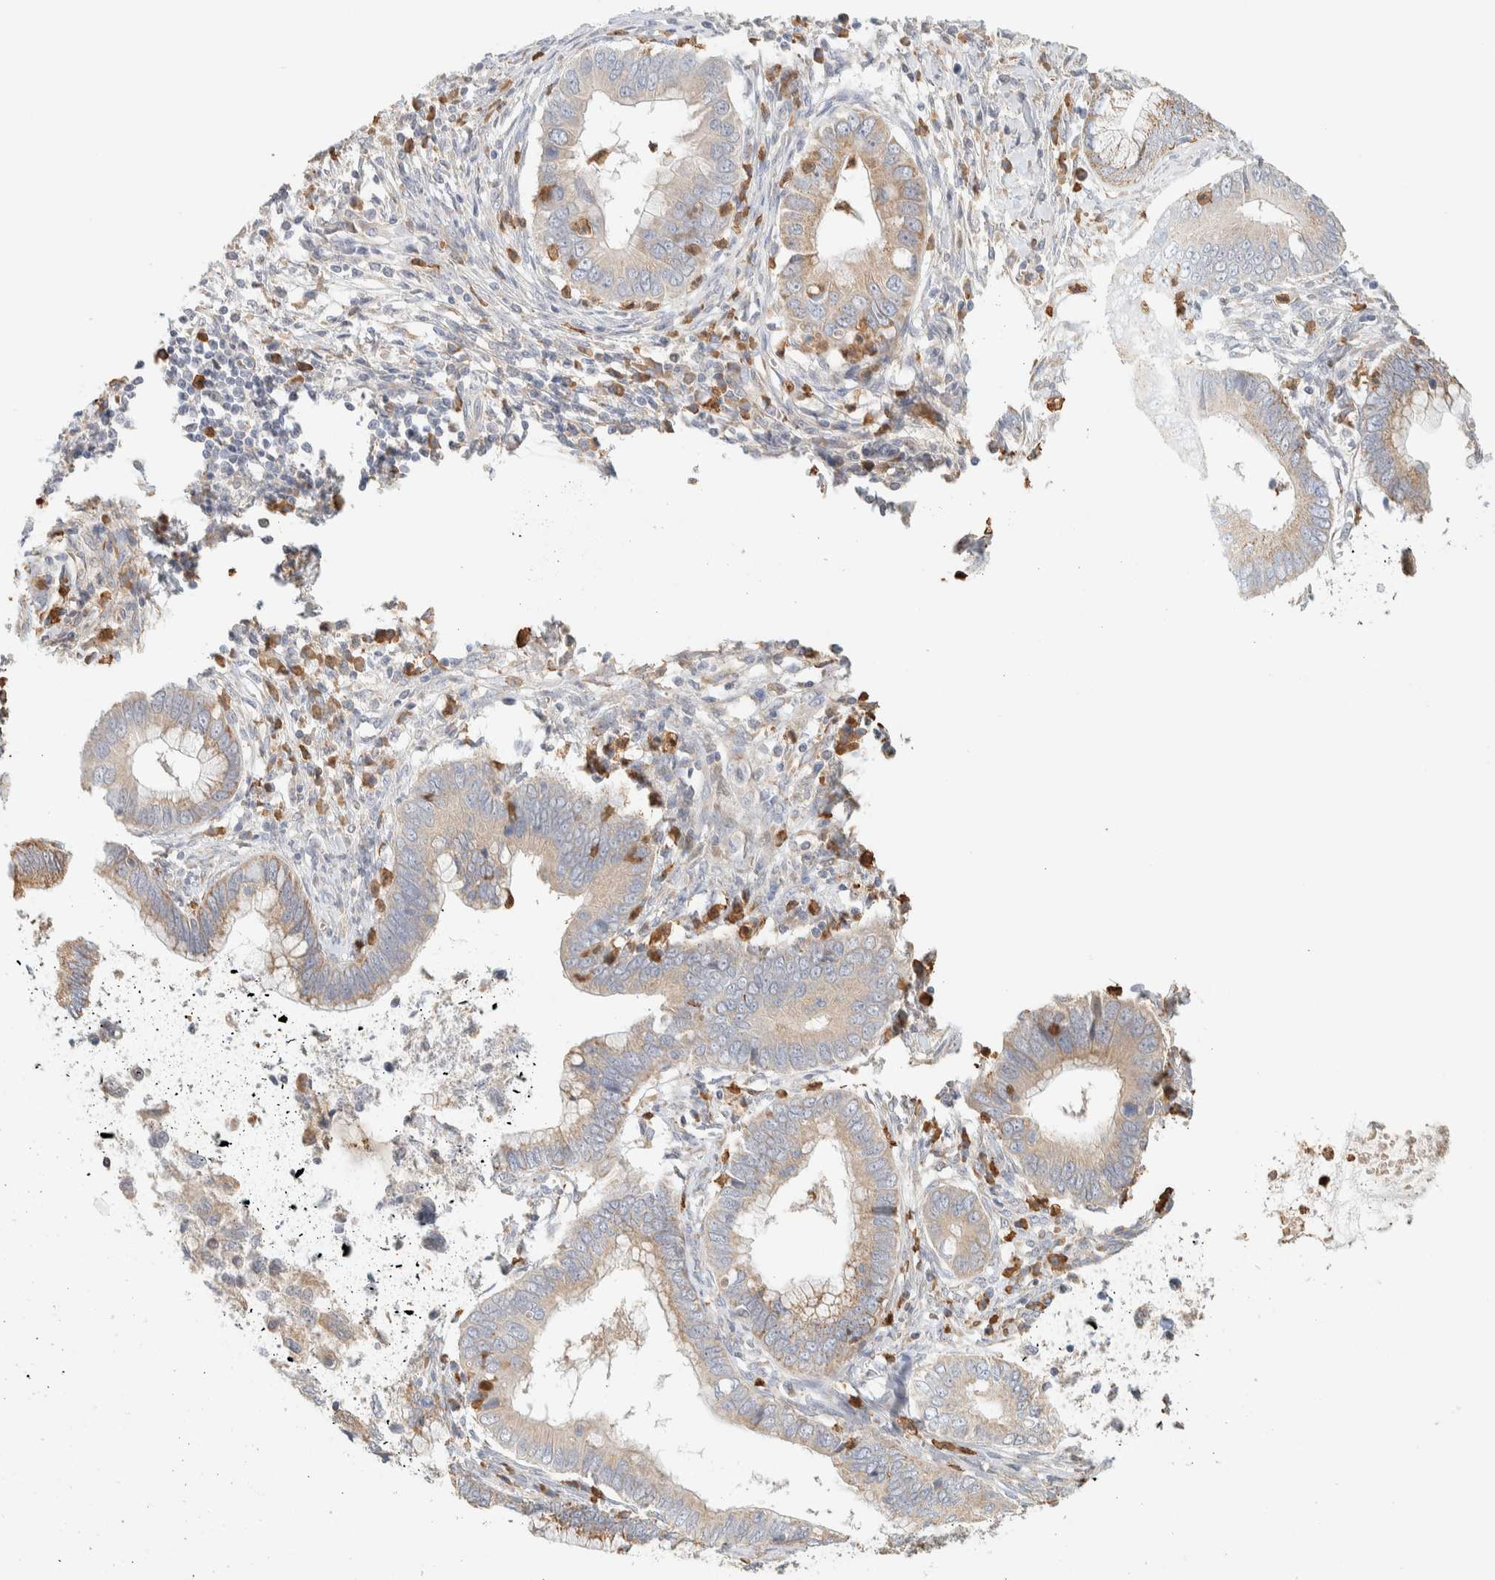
{"staining": {"intensity": "weak", "quantity": ">75%", "location": "cytoplasmic/membranous"}, "tissue": "cervical cancer", "cell_type": "Tumor cells", "image_type": "cancer", "snomed": [{"axis": "morphology", "description": "Adenocarcinoma, NOS"}, {"axis": "topography", "description": "Cervix"}], "caption": "Protein expression analysis of human cervical cancer (adenocarcinoma) reveals weak cytoplasmic/membranous expression in approximately >75% of tumor cells.", "gene": "TTC3", "patient": {"sex": "female", "age": 44}}